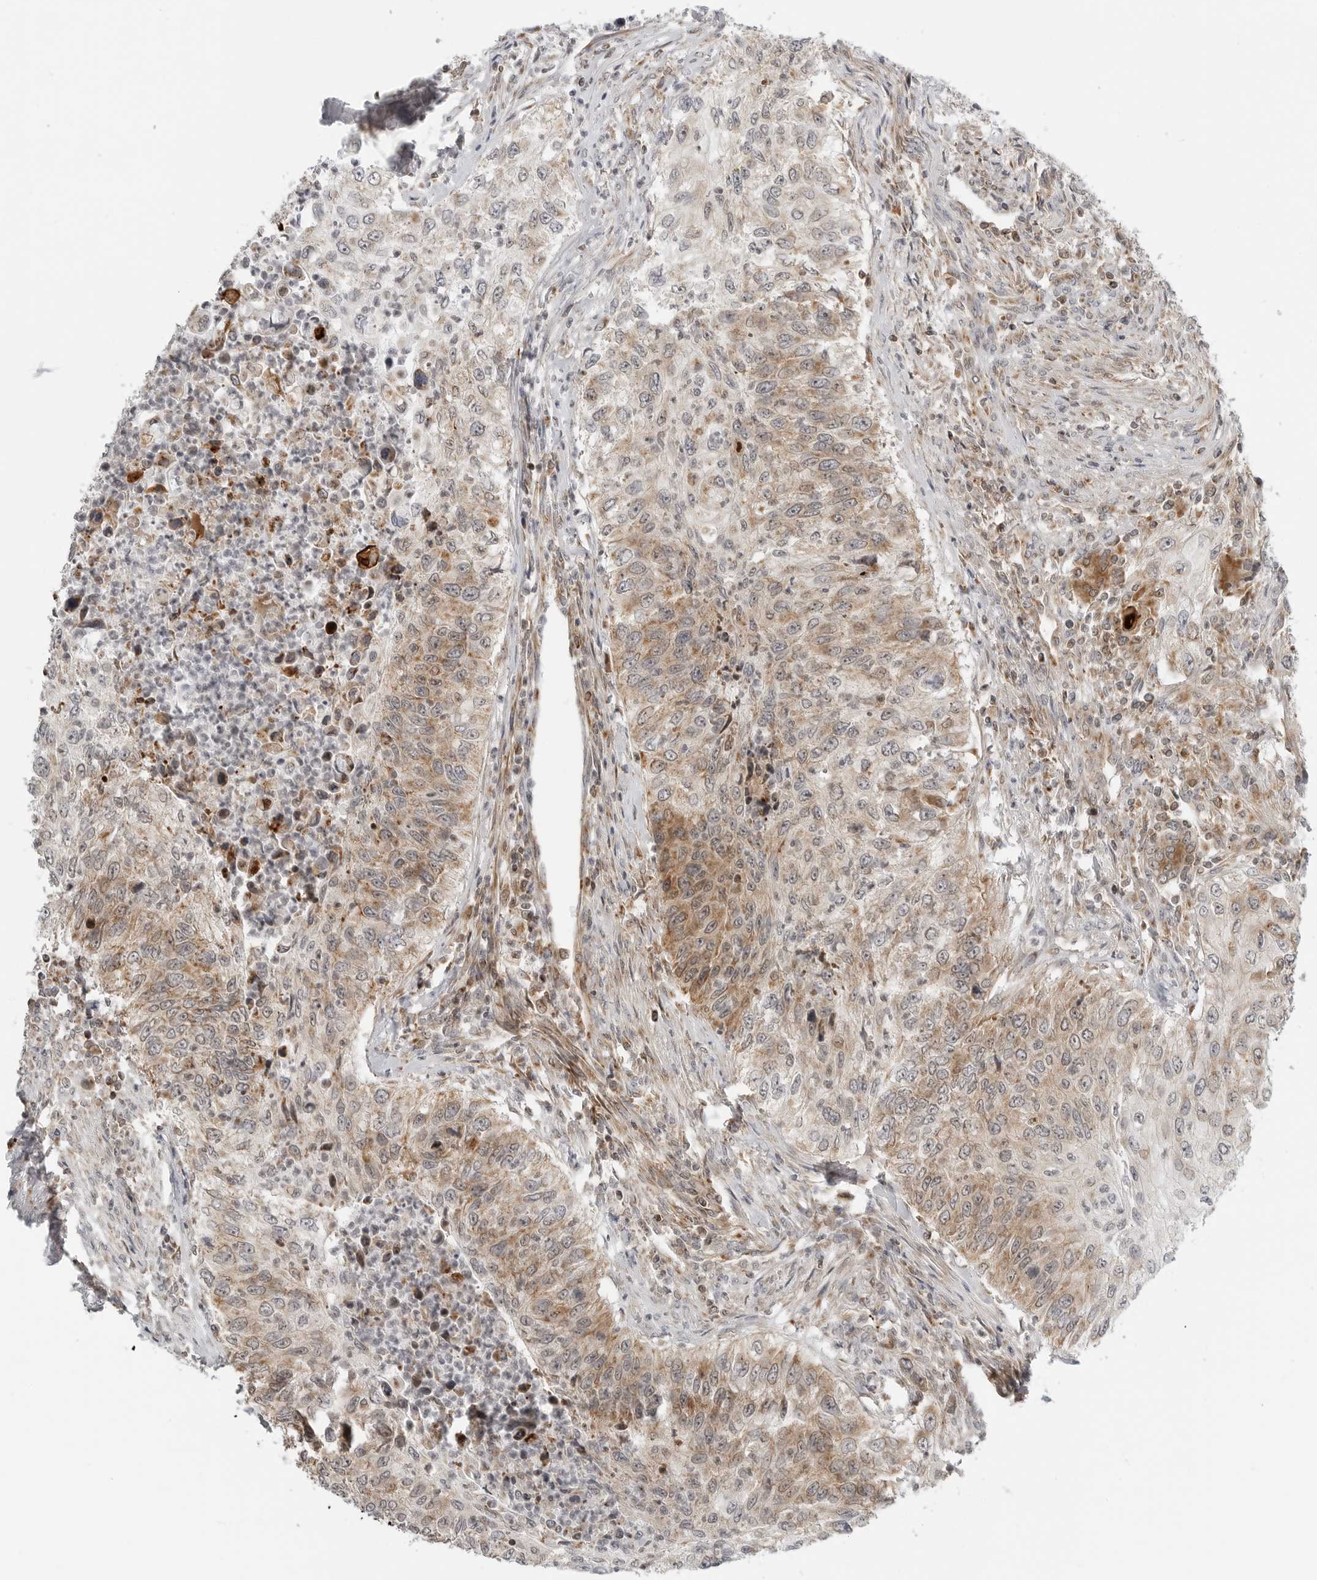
{"staining": {"intensity": "moderate", "quantity": "25%-75%", "location": "cytoplasmic/membranous"}, "tissue": "urothelial cancer", "cell_type": "Tumor cells", "image_type": "cancer", "snomed": [{"axis": "morphology", "description": "Urothelial carcinoma, High grade"}, {"axis": "topography", "description": "Urinary bladder"}], "caption": "An immunohistochemistry image of tumor tissue is shown. Protein staining in brown labels moderate cytoplasmic/membranous positivity in urothelial cancer within tumor cells.", "gene": "PEX2", "patient": {"sex": "female", "age": 60}}